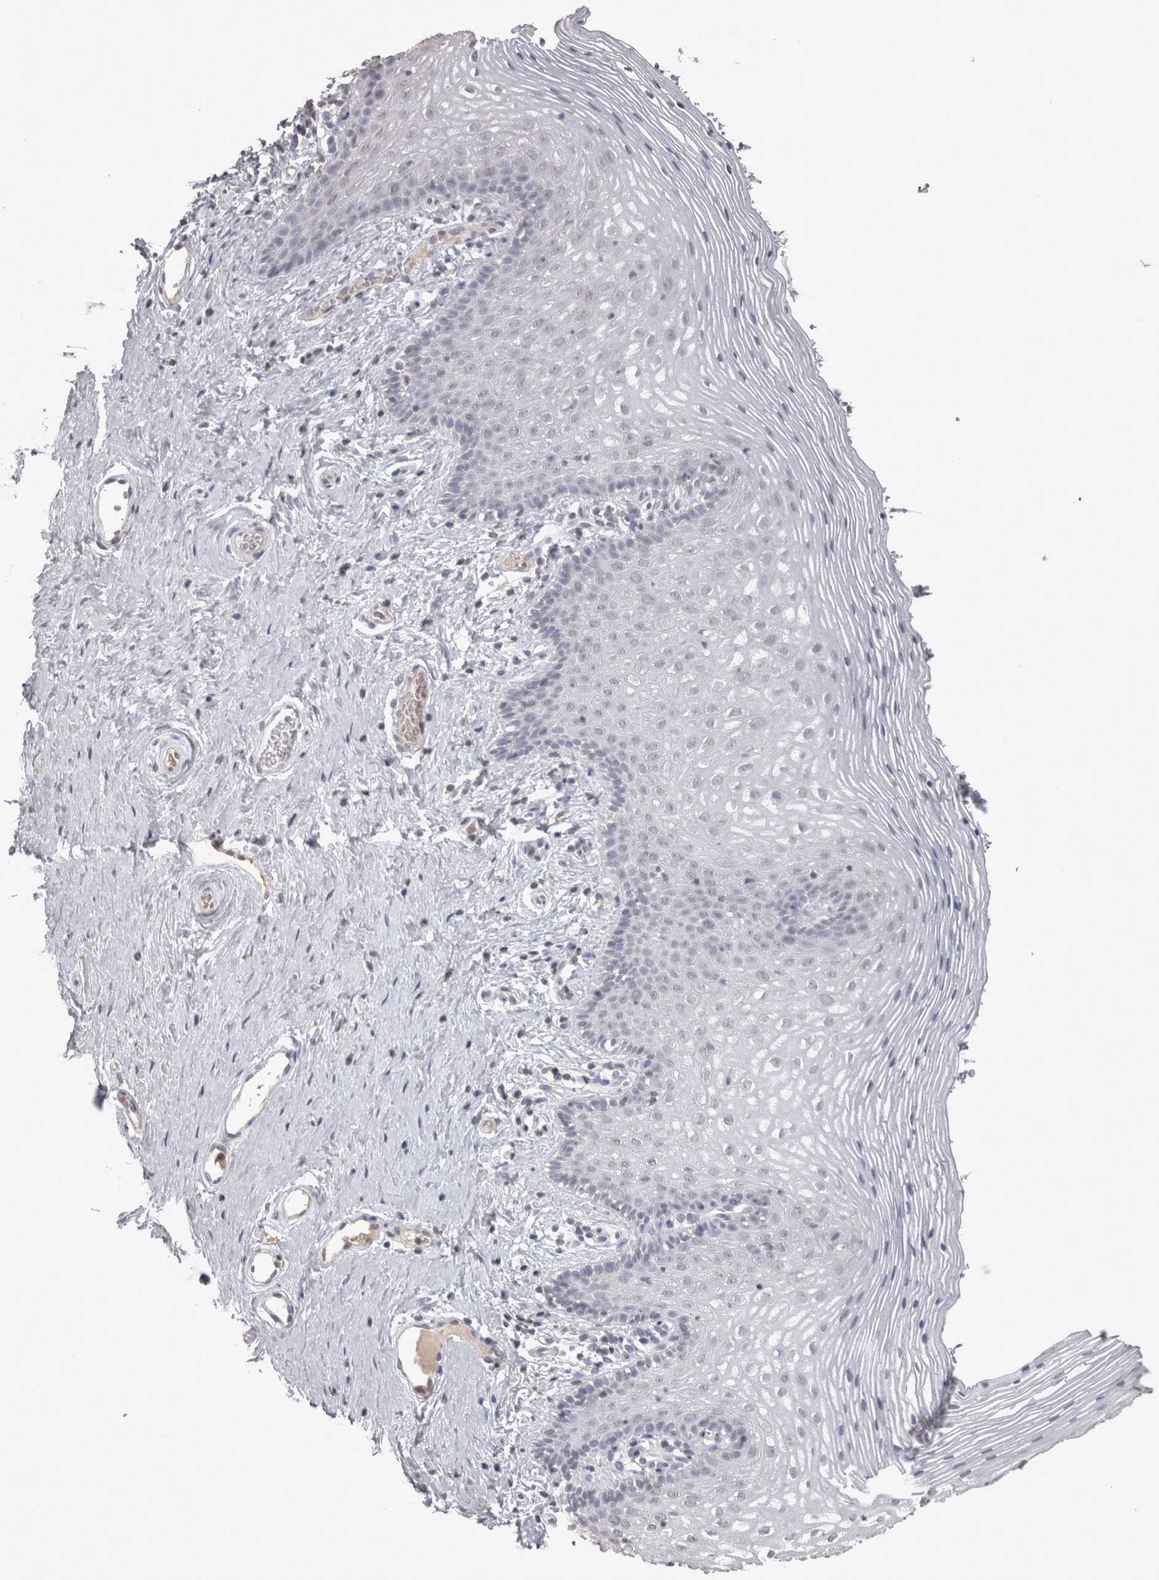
{"staining": {"intensity": "negative", "quantity": "none", "location": "none"}, "tissue": "vagina", "cell_type": "Squamous epithelial cells", "image_type": "normal", "snomed": [{"axis": "morphology", "description": "Normal tissue, NOS"}, {"axis": "topography", "description": "Vagina"}], "caption": "Human vagina stained for a protein using IHC demonstrates no positivity in squamous epithelial cells.", "gene": "LAX1", "patient": {"sex": "female", "age": 32}}